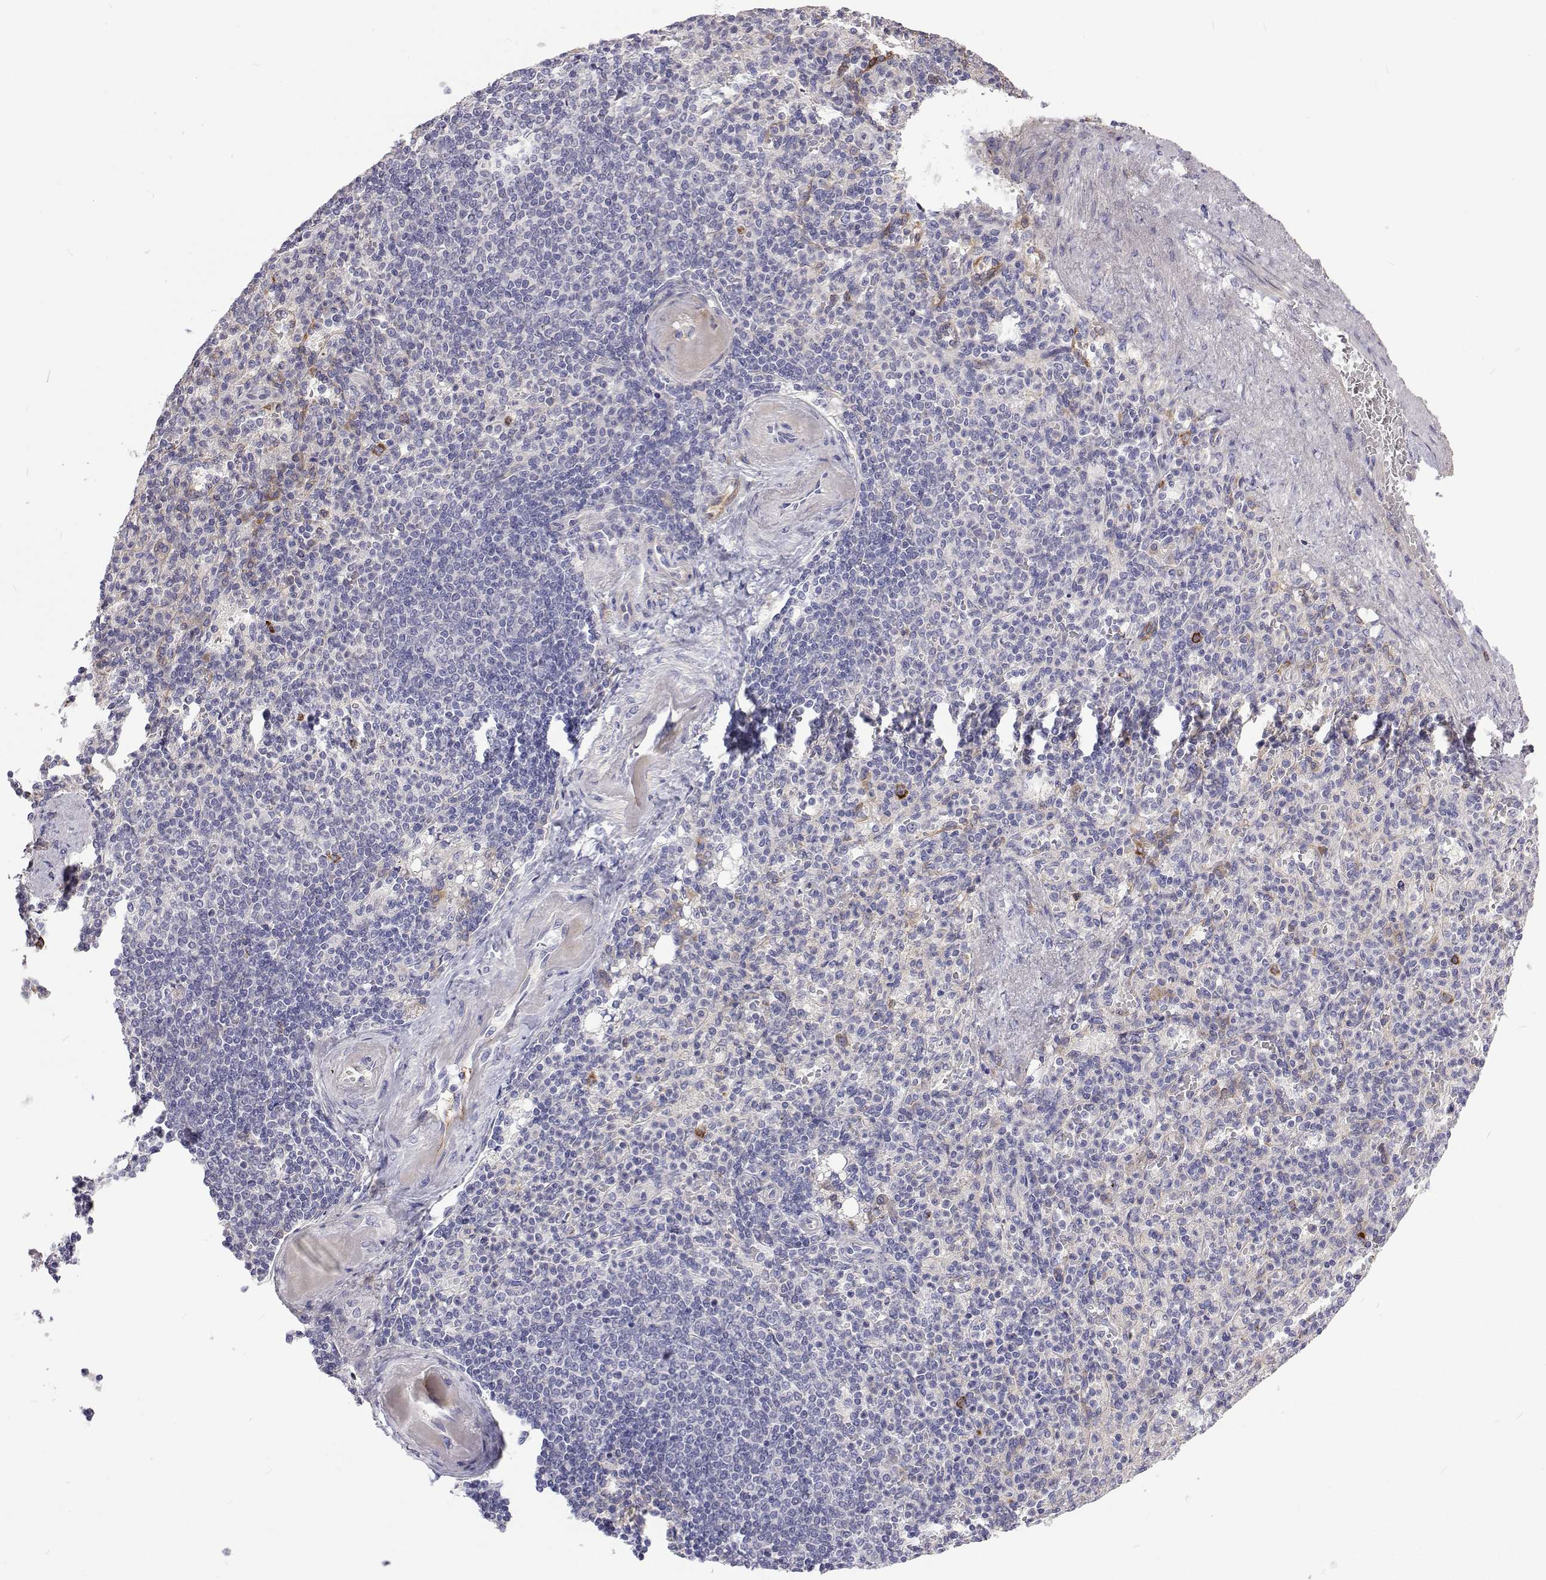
{"staining": {"intensity": "negative", "quantity": "none", "location": "none"}, "tissue": "spleen", "cell_type": "Cells in red pulp", "image_type": "normal", "snomed": [{"axis": "morphology", "description": "Normal tissue, NOS"}, {"axis": "topography", "description": "Spleen"}], "caption": "Image shows no protein staining in cells in red pulp of unremarkable spleen.", "gene": "NPR3", "patient": {"sex": "female", "age": 74}}